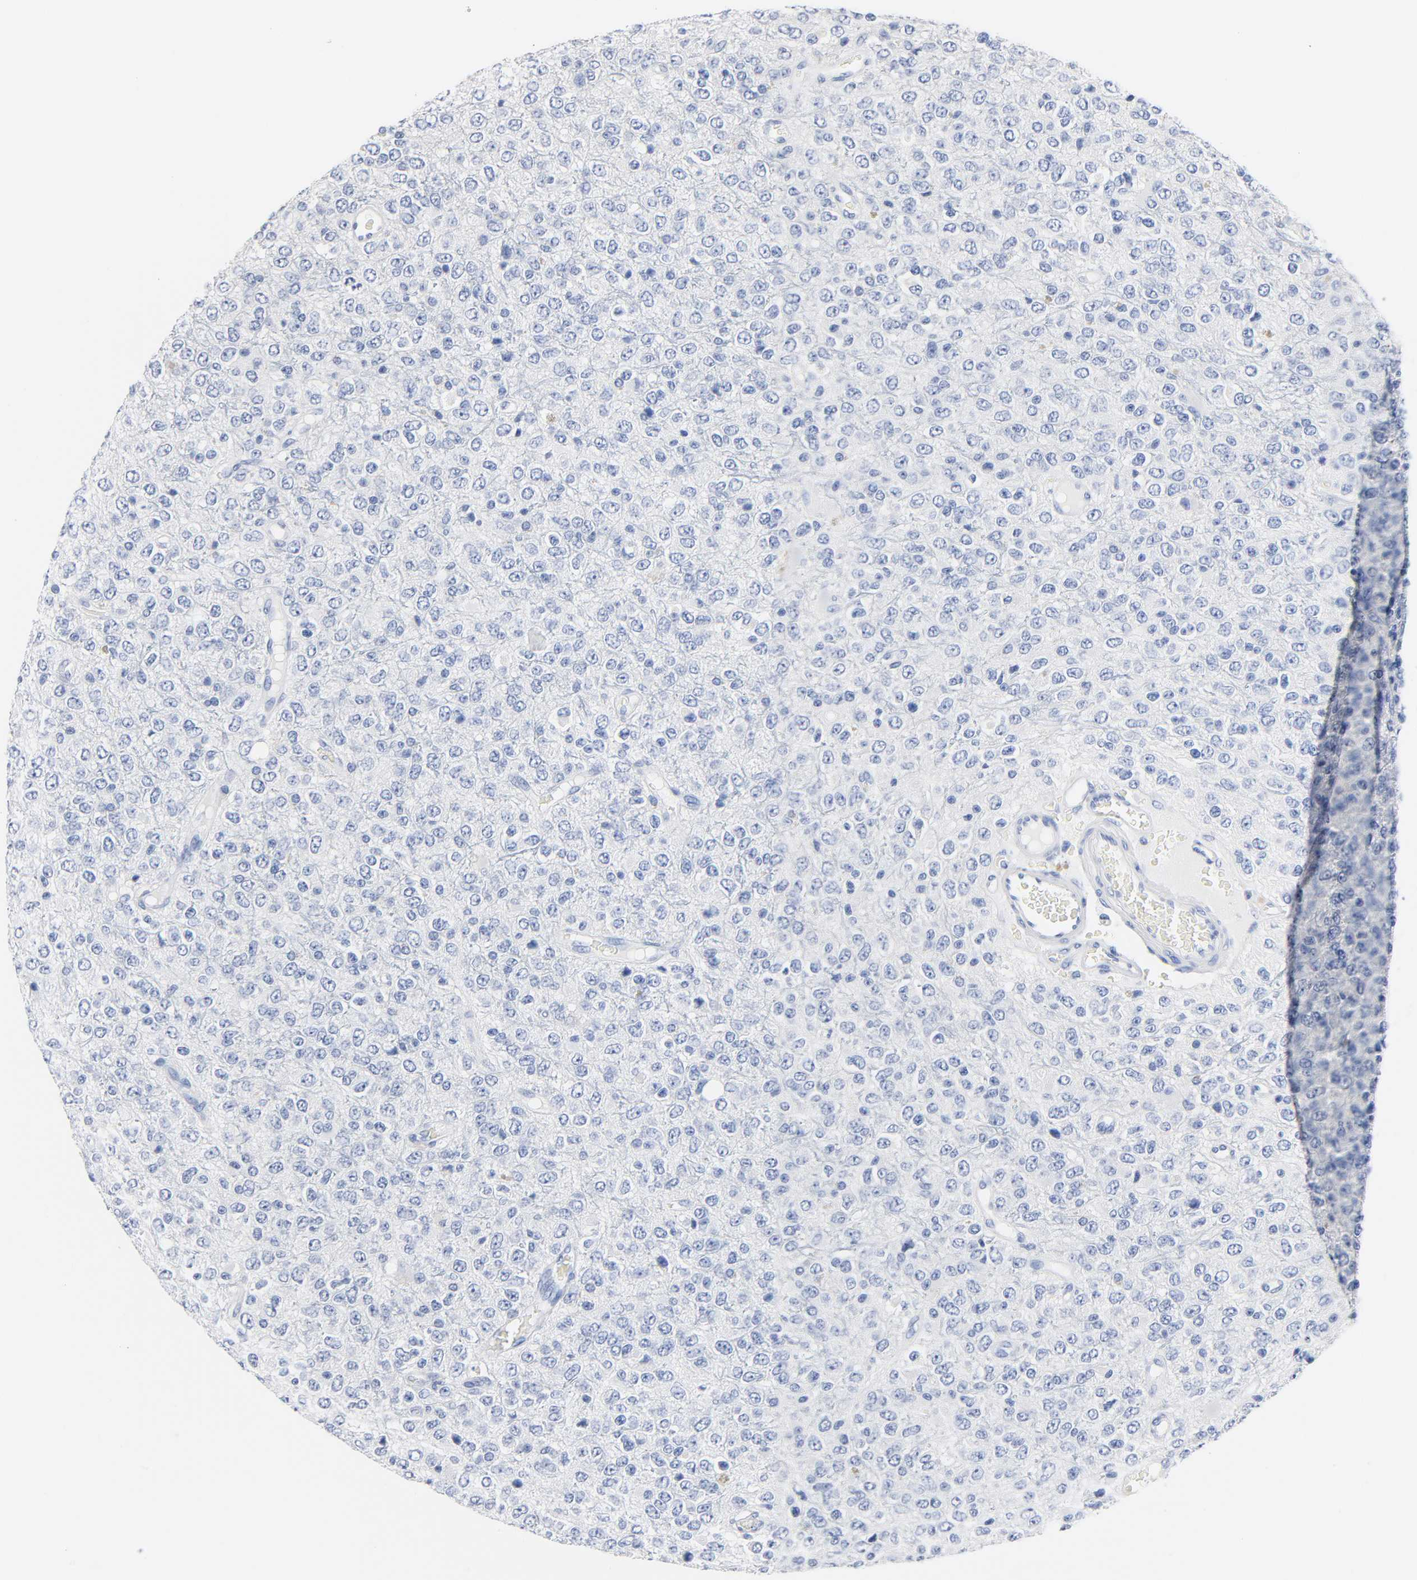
{"staining": {"intensity": "negative", "quantity": "none", "location": "none"}, "tissue": "glioma", "cell_type": "Tumor cells", "image_type": "cancer", "snomed": [{"axis": "morphology", "description": "Glioma, malignant, High grade"}, {"axis": "topography", "description": "pancreas cauda"}], "caption": "Tumor cells are negative for brown protein staining in glioma.", "gene": "ACP3", "patient": {"sex": "male", "age": 60}}